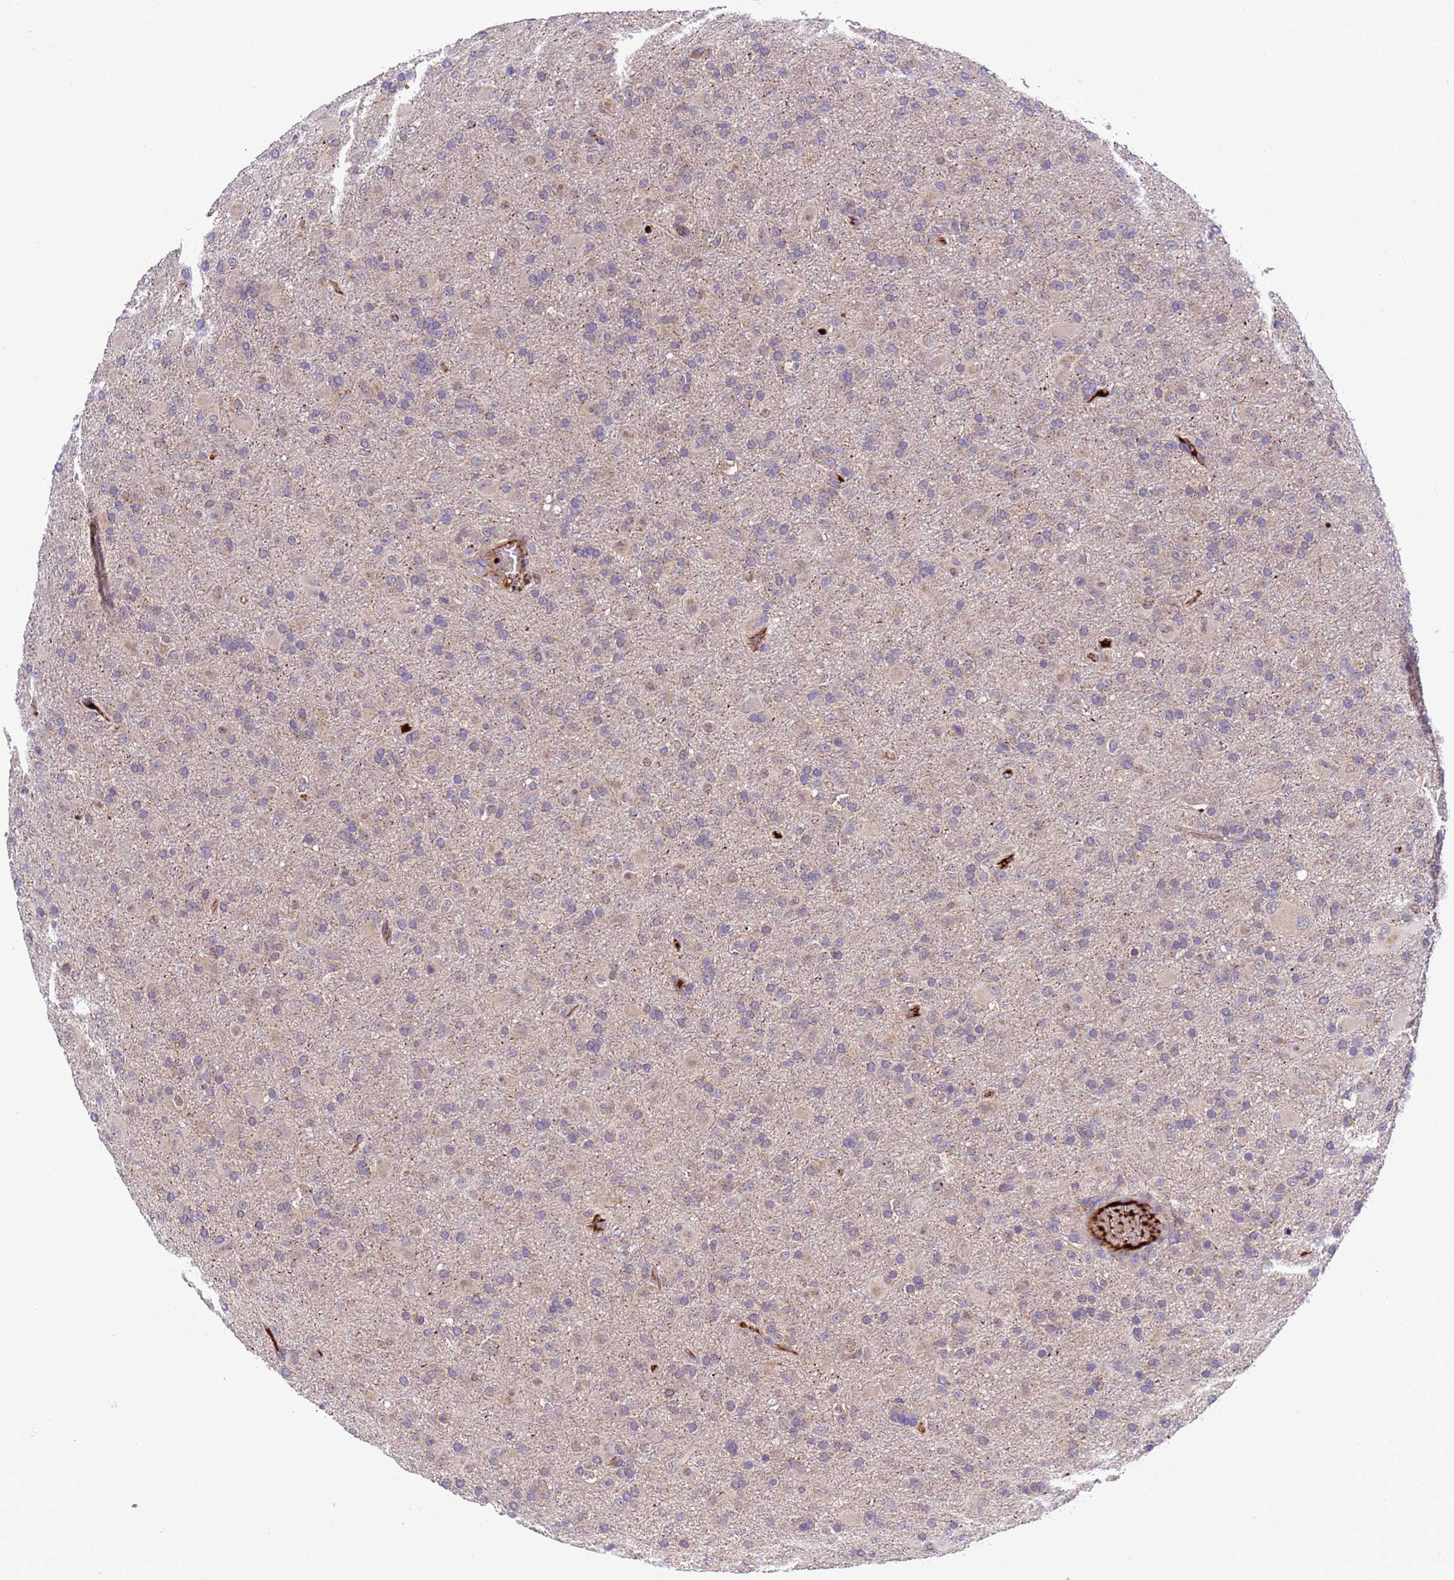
{"staining": {"intensity": "weak", "quantity": "<25%", "location": "cytoplasmic/membranous"}, "tissue": "glioma", "cell_type": "Tumor cells", "image_type": "cancer", "snomed": [{"axis": "morphology", "description": "Glioma, malignant, Low grade"}, {"axis": "topography", "description": "Brain"}], "caption": "Immunohistochemical staining of human glioma reveals no significant positivity in tumor cells.", "gene": "PARP16", "patient": {"sex": "male", "age": 65}}